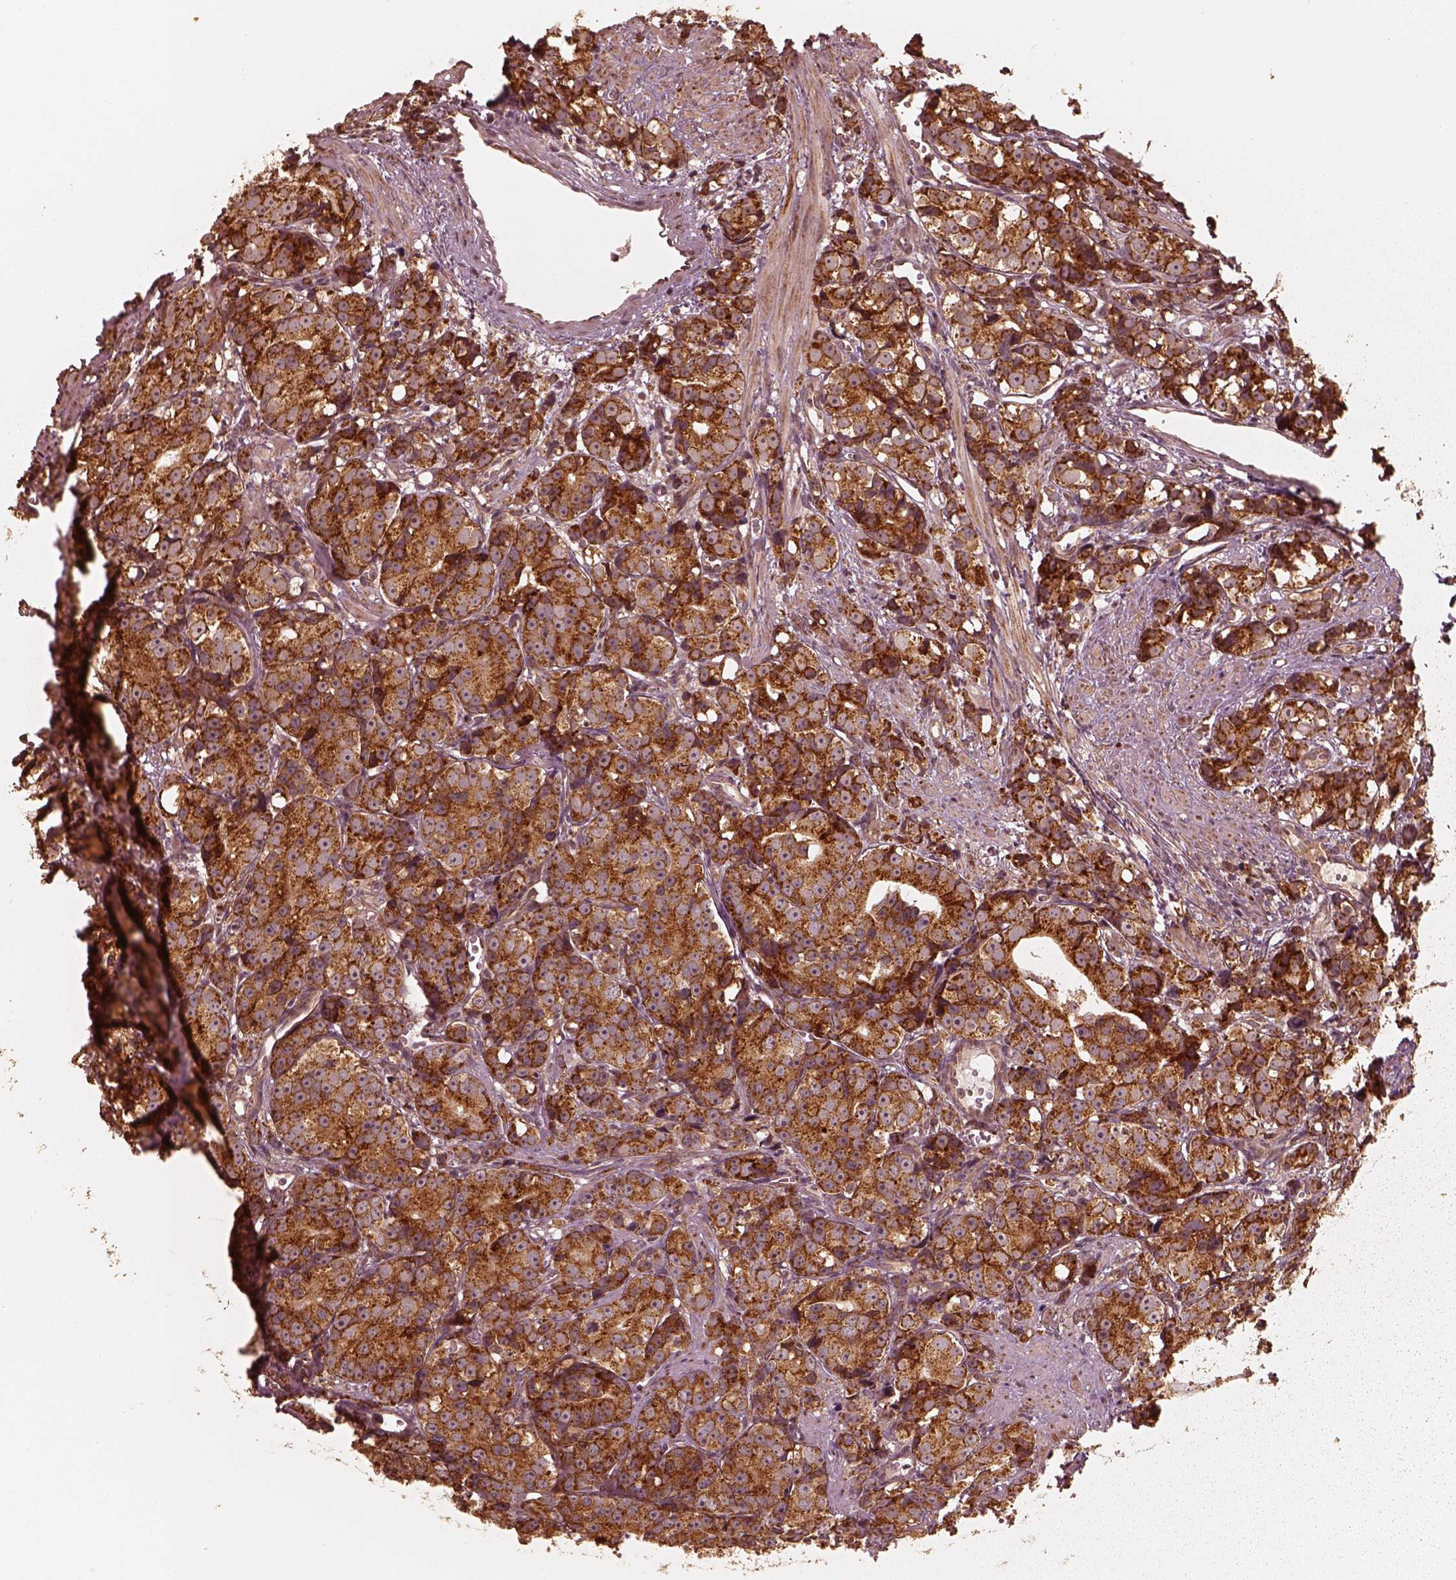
{"staining": {"intensity": "strong", "quantity": ">75%", "location": "cytoplasmic/membranous"}, "tissue": "prostate cancer", "cell_type": "Tumor cells", "image_type": "cancer", "snomed": [{"axis": "morphology", "description": "Adenocarcinoma, High grade"}, {"axis": "topography", "description": "Prostate"}], "caption": "DAB (3,3'-diaminobenzidine) immunohistochemical staining of human prostate cancer (high-grade adenocarcinoma) demonstrates strong cytoplasmic/membranous protein expression in approximately >75% of tumor cells.", "gene": "DNAJC25", "patient": {"sex": "male", "age": 77}}